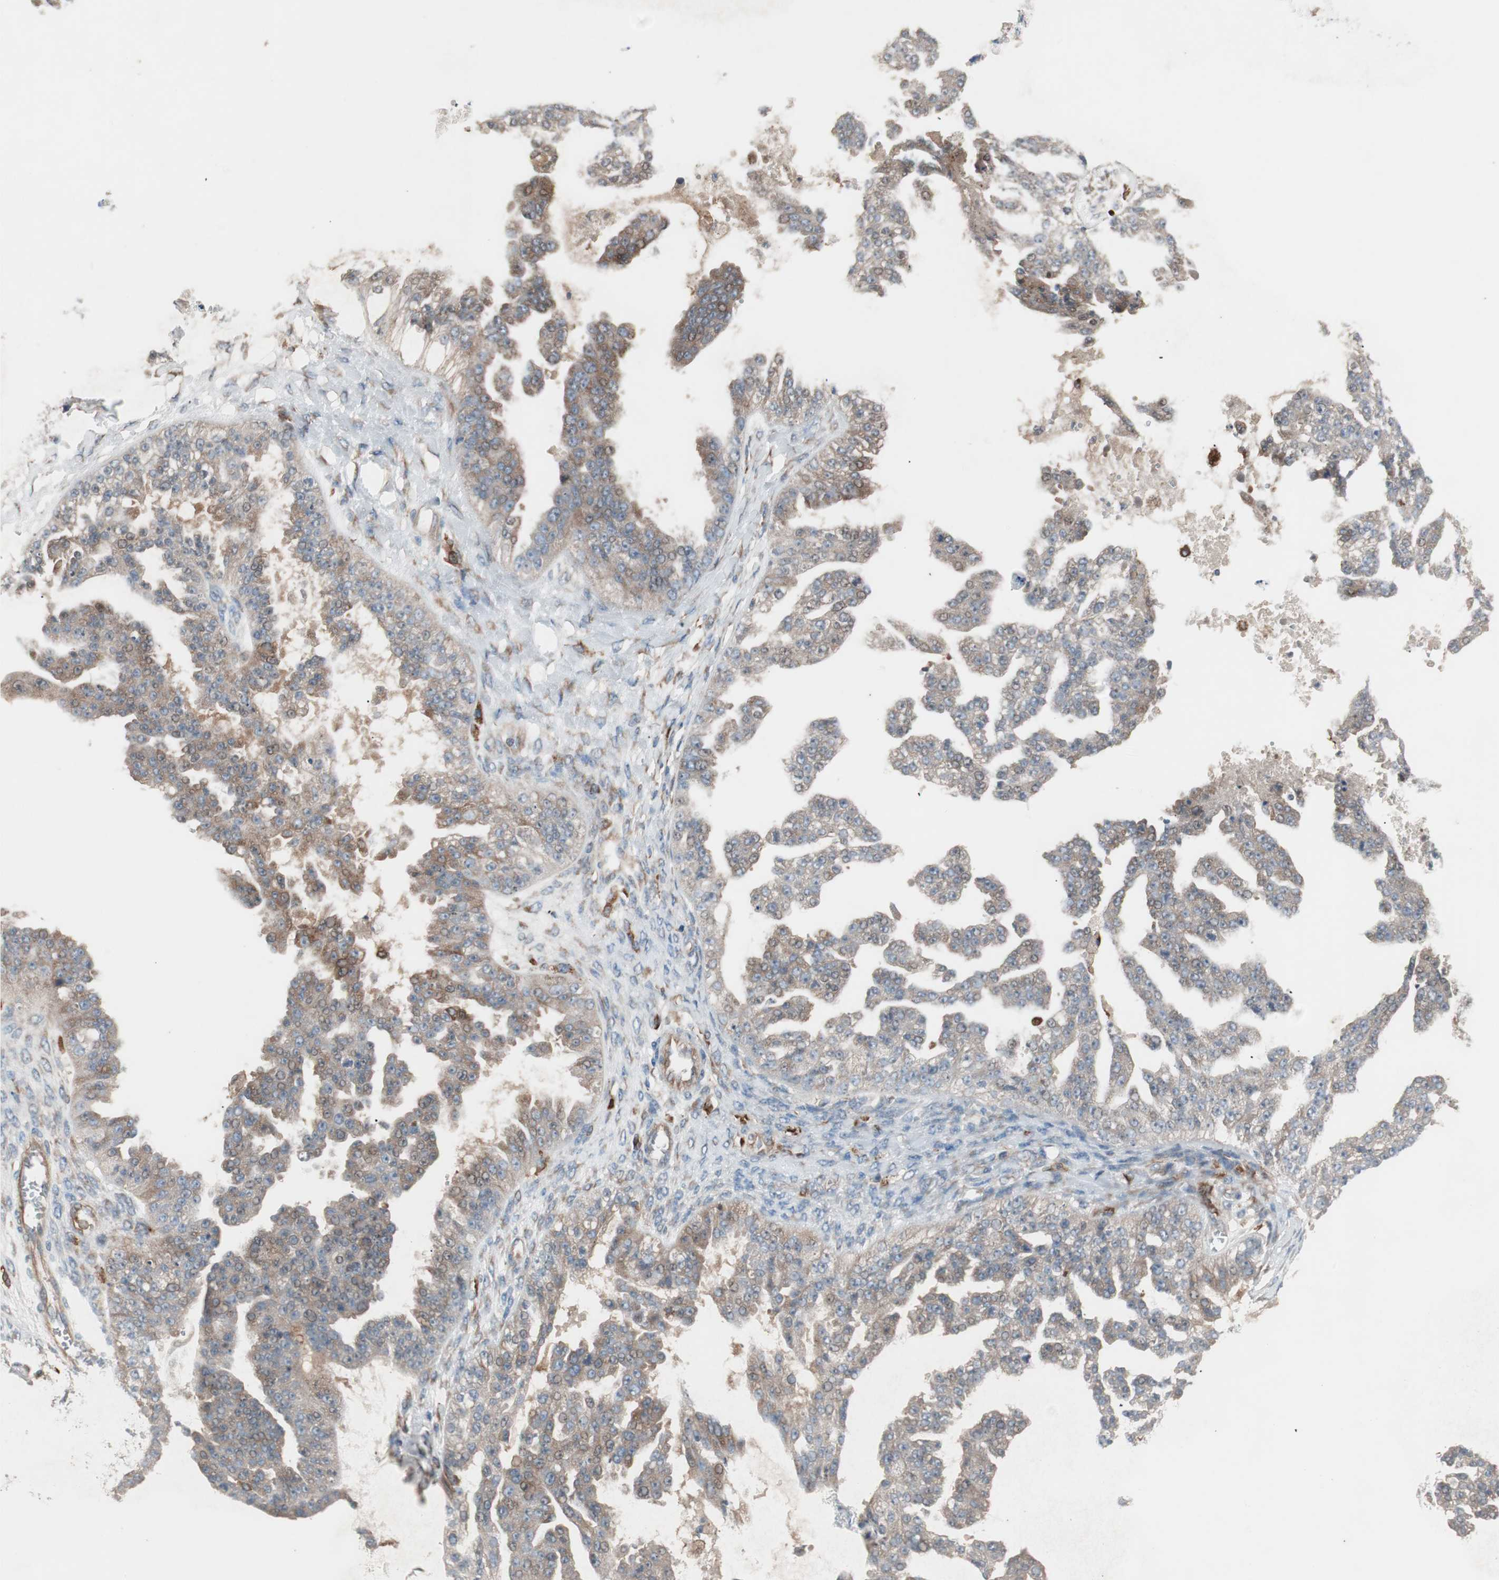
{"staining": {"intensity": "moderate", "quantity": ">75%", "location": "cytoplasmic/membranous"}, "tissue": "ovarian cancer", "cell_type": "Tumor cells", "image_type": "cancer", "snomed": [{"axis": "morphology", "description": "Carcinoma, NOS"}, {"axis": "topography", "description": "Soft tissue"}, {"axis": "topography", "description": "Ovary"}], "caption": "Ovarian cancer (carcinoma) stained with a brown dye shows moderate cytoplasmic/membranous positive expression in approximately >75% of tumor cells.", "gene": "STAB1", "patient": {"sex": "female", "age": 54}}